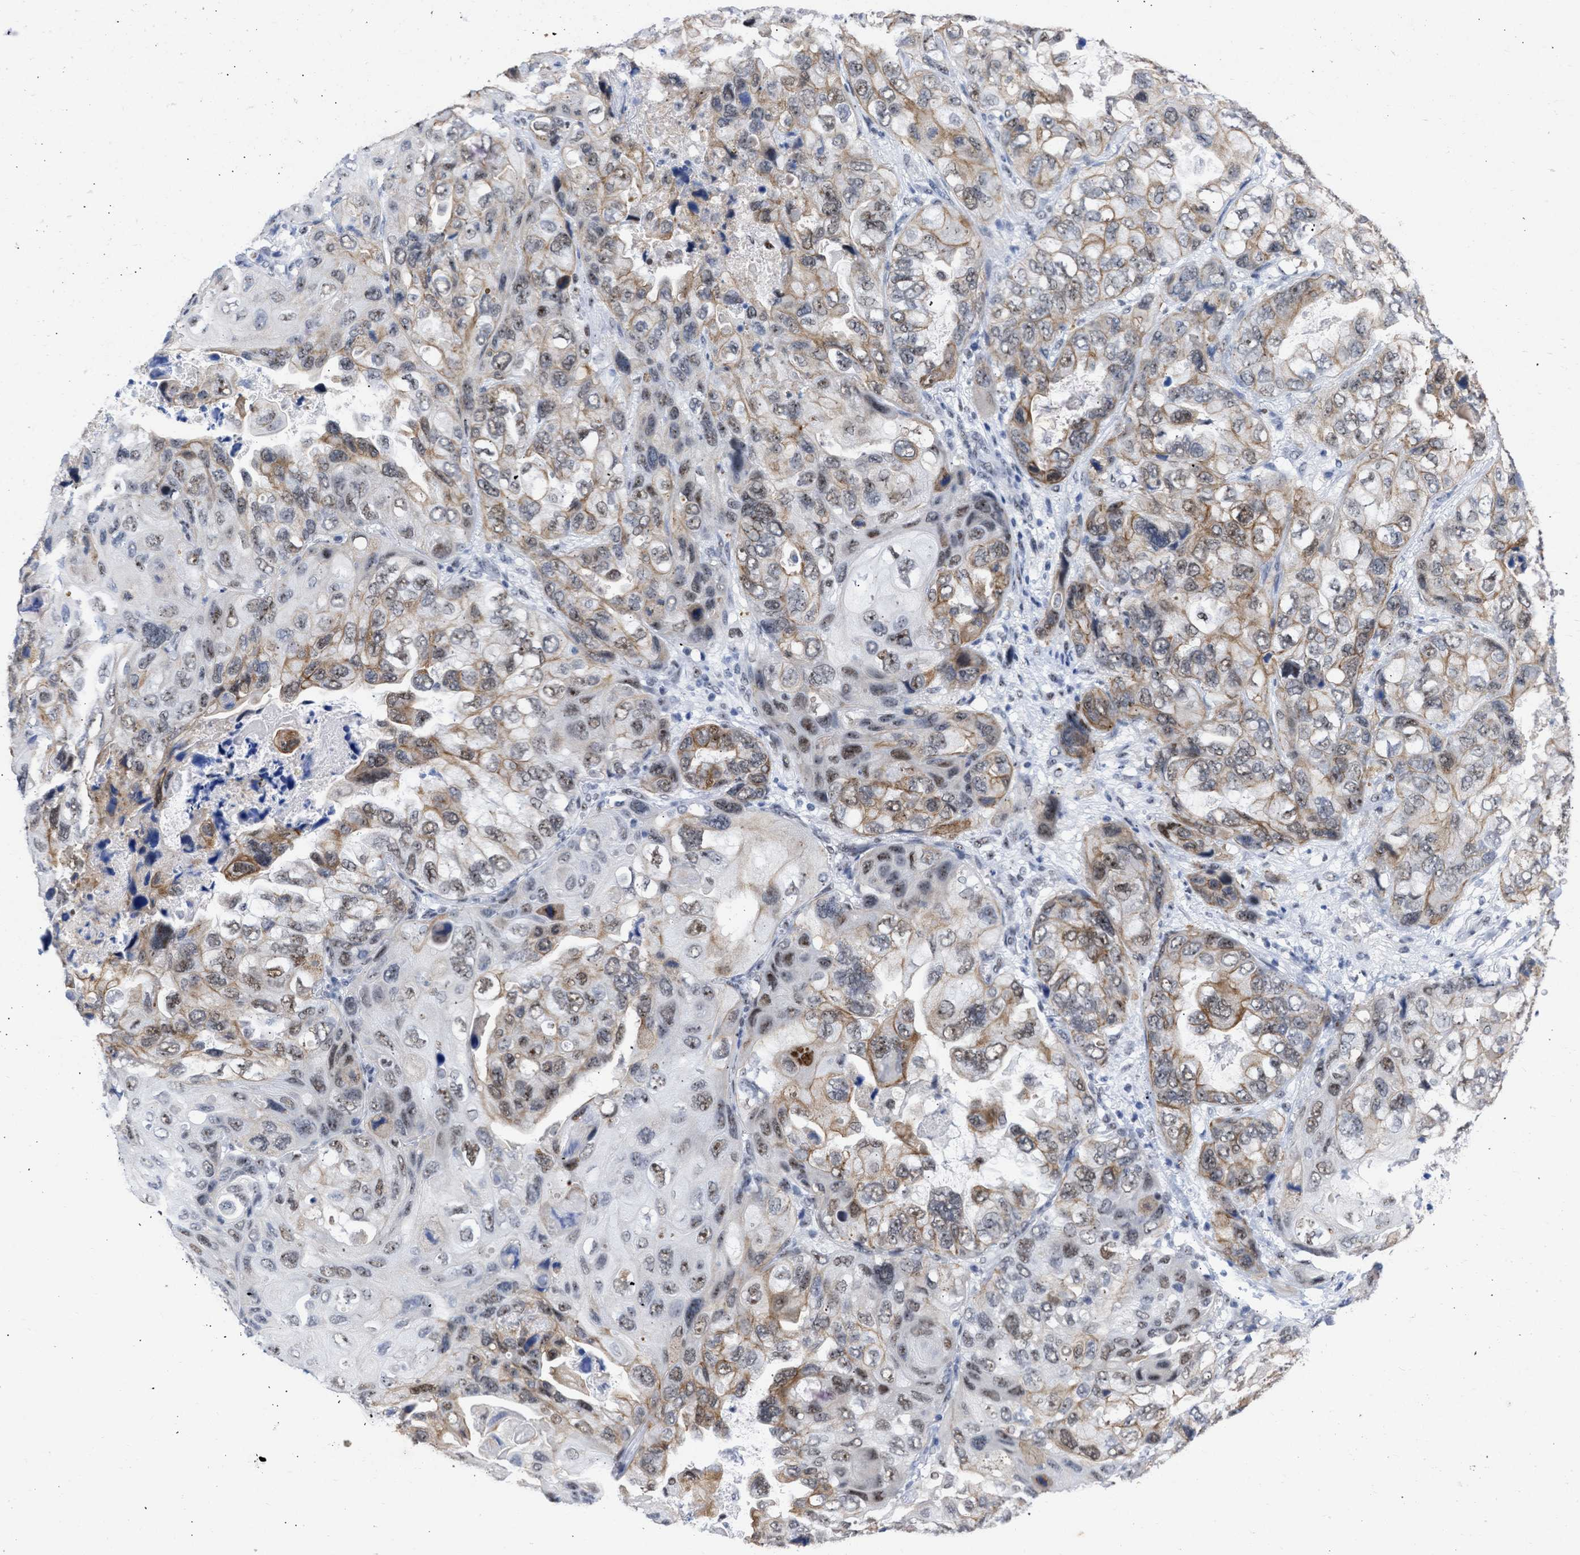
{"staining": {"intensity": "moderate", "quantity": ">75%", "location": "cytoplasmic/membranous,nuclear"}, "tissue": "lung cancer", "cell_type": "Tumor cells", "image_type": "cancer", "snomed": [{"axis": "morphology", "description": "Squamous cell carcinoma, NOS"}, {"axis": "topography", "description": "Lung"}], "caption": "Human lung squamous cell carcinoma stained with a protein marker displays moderate staining in tumor cells.", "gene": "DDX41", "patient": {"sex": "female", "age": 73}}